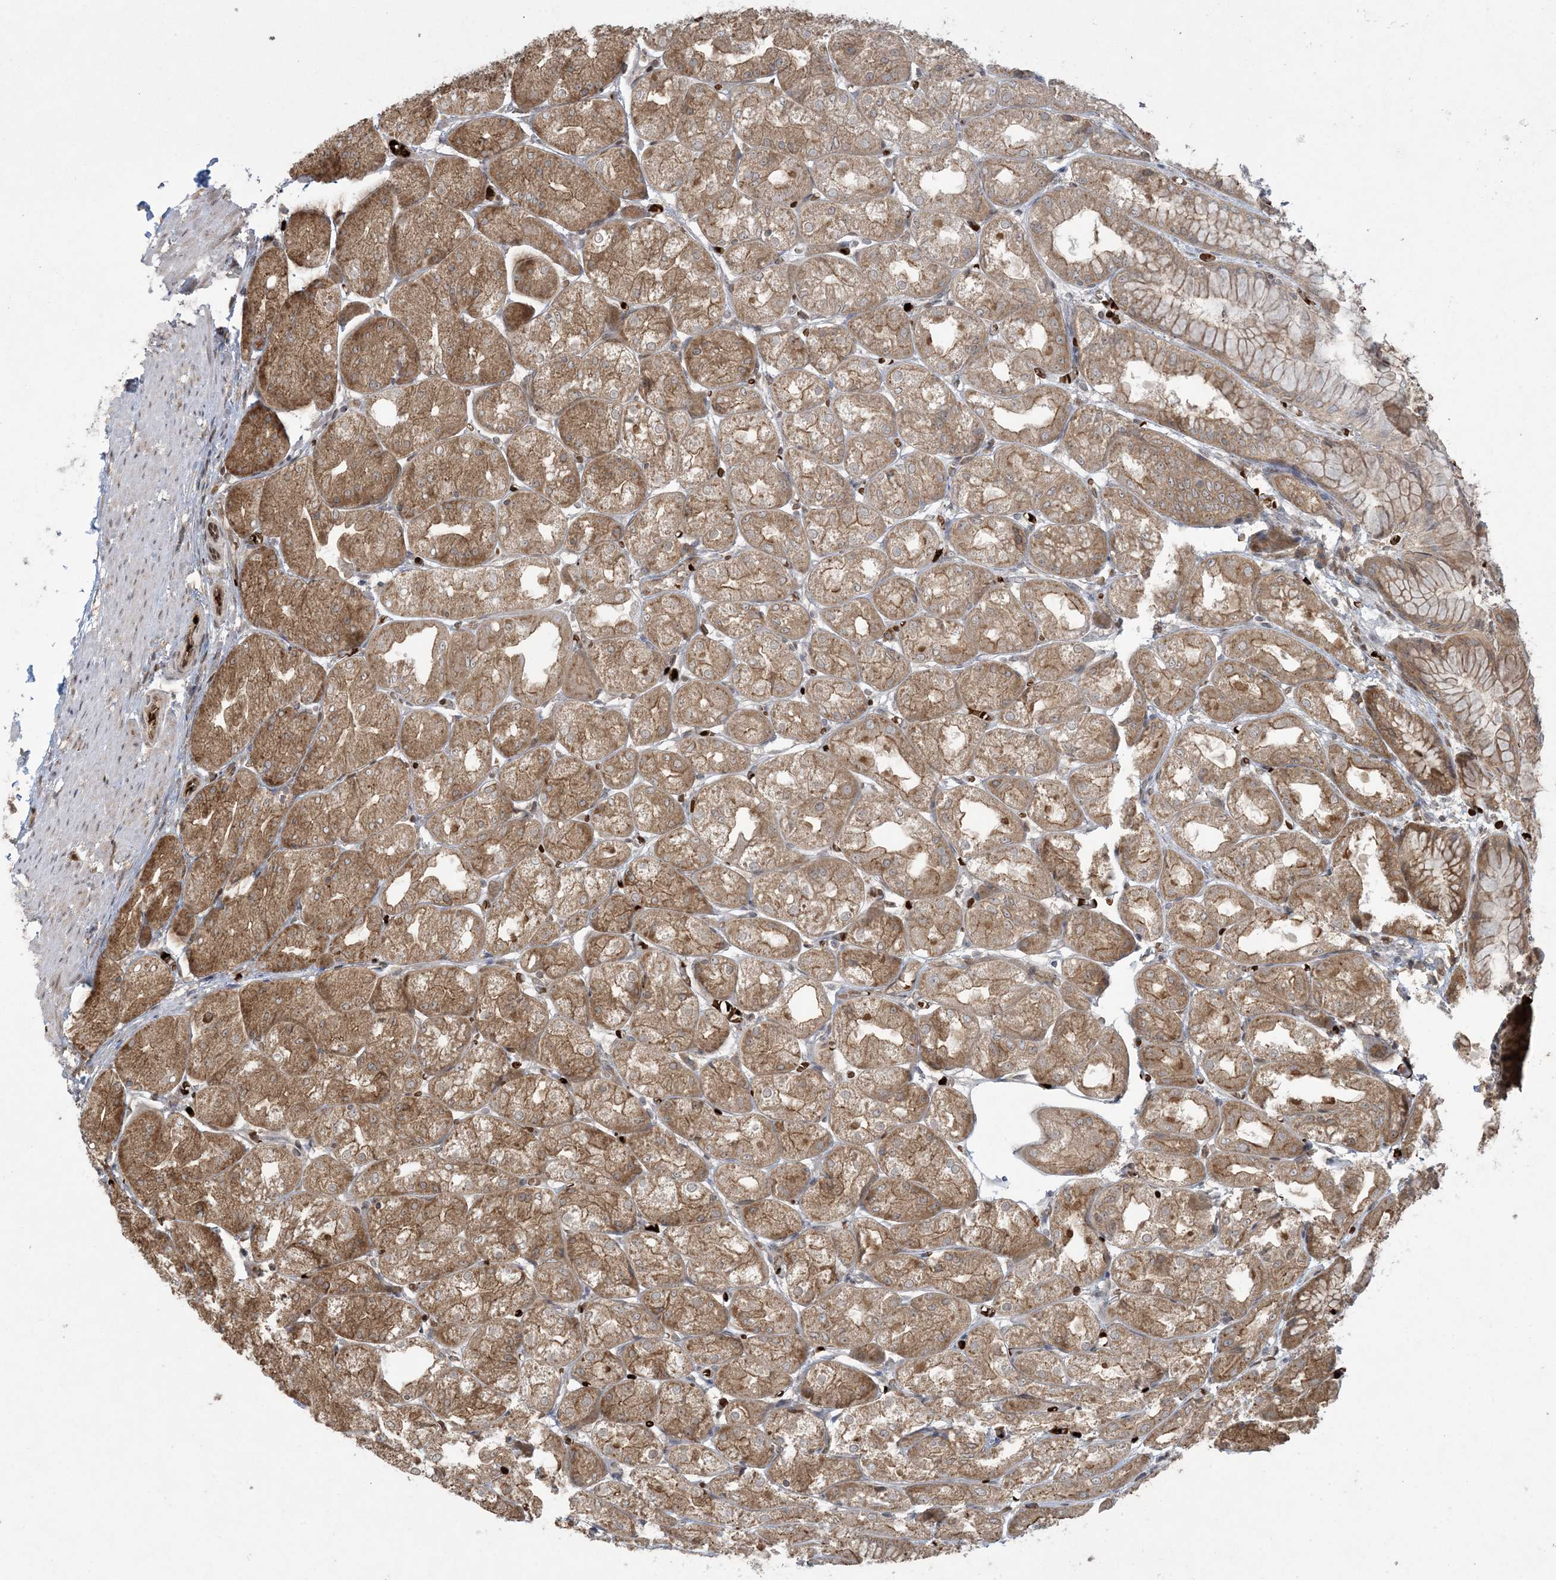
{"staining": {"intensity": "moderate", "quantity": ">75%", "location": "cytoplasmic/membranous"}, "tissue": "stomach", "cell_type": "Glandular cells", "image_type": "normal", "snomed": [{"axis": "morphology", "description": "Normal tissue, NOS"}, {"axis": "topography", "description": "Stomach, upper"}], "caption": "Human stomach stained for a protein (brown) demonstrates moderate cytoplasmic/membranous positive positivity in about >75% of glandular cells.", "gene": "ABCF3", "patient": {"sex": "male", "age": 72}}